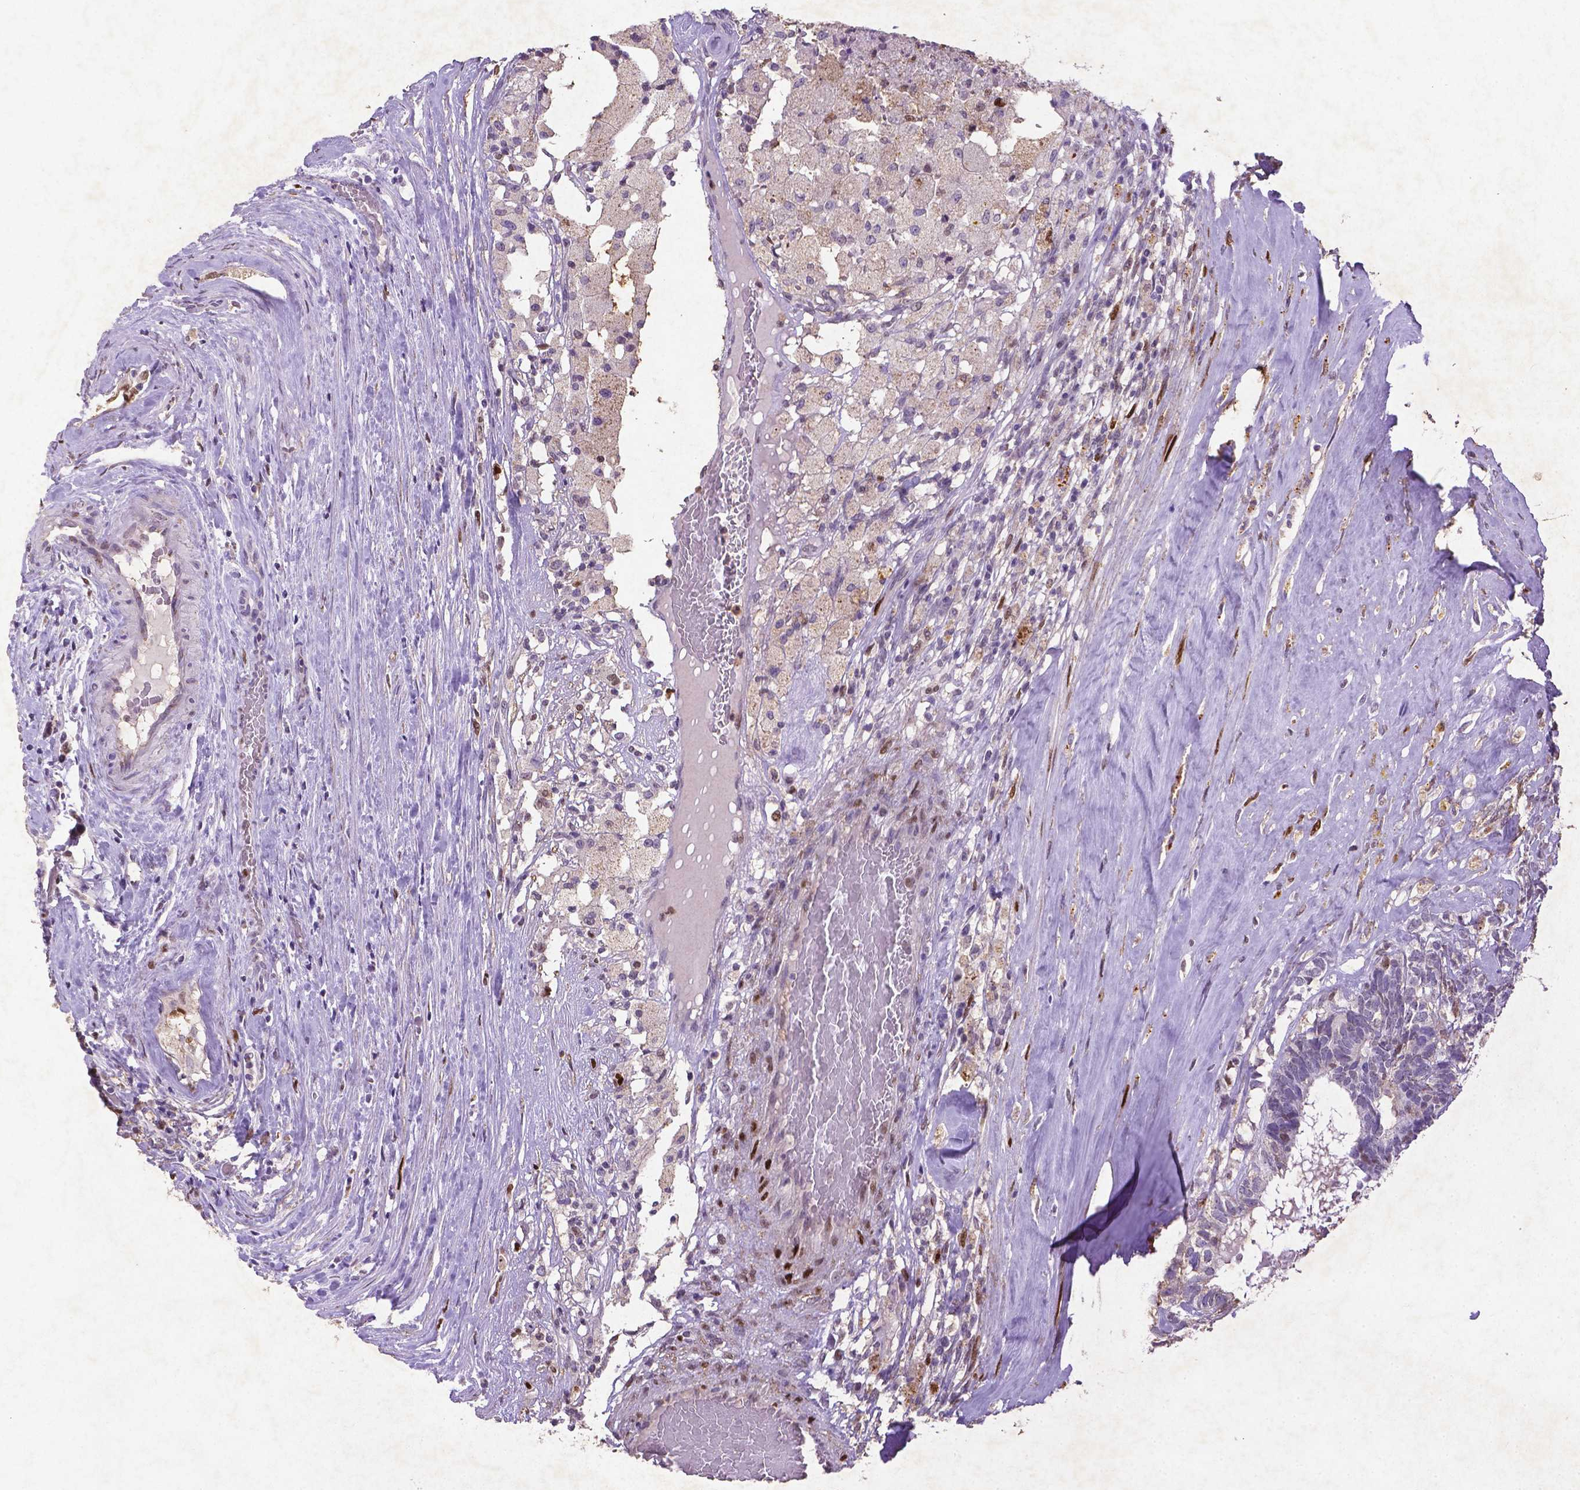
{"staining": {"intensity": "strong", "quantity": "25%-75%", "location": "nuclear"}, "tissue": "testis cancer", "cell_type": "Tumor cells", "image_type": "cancer", "snomed": [{"axis": "morphology", "description": "Seminoma, NOS"}, {"axis": "morphology", "description": "Carcinoma, Embryonal, NOS"}, {"axis": "topography", "description": "Testis"}], "caption": "This is a photomicrograph of IHC staining of testis cancer, which shows strong positivity in the nuclear of tumor cells.", "gene": "CDKN1A", "patient": {"sex": "male", "age": 41}}